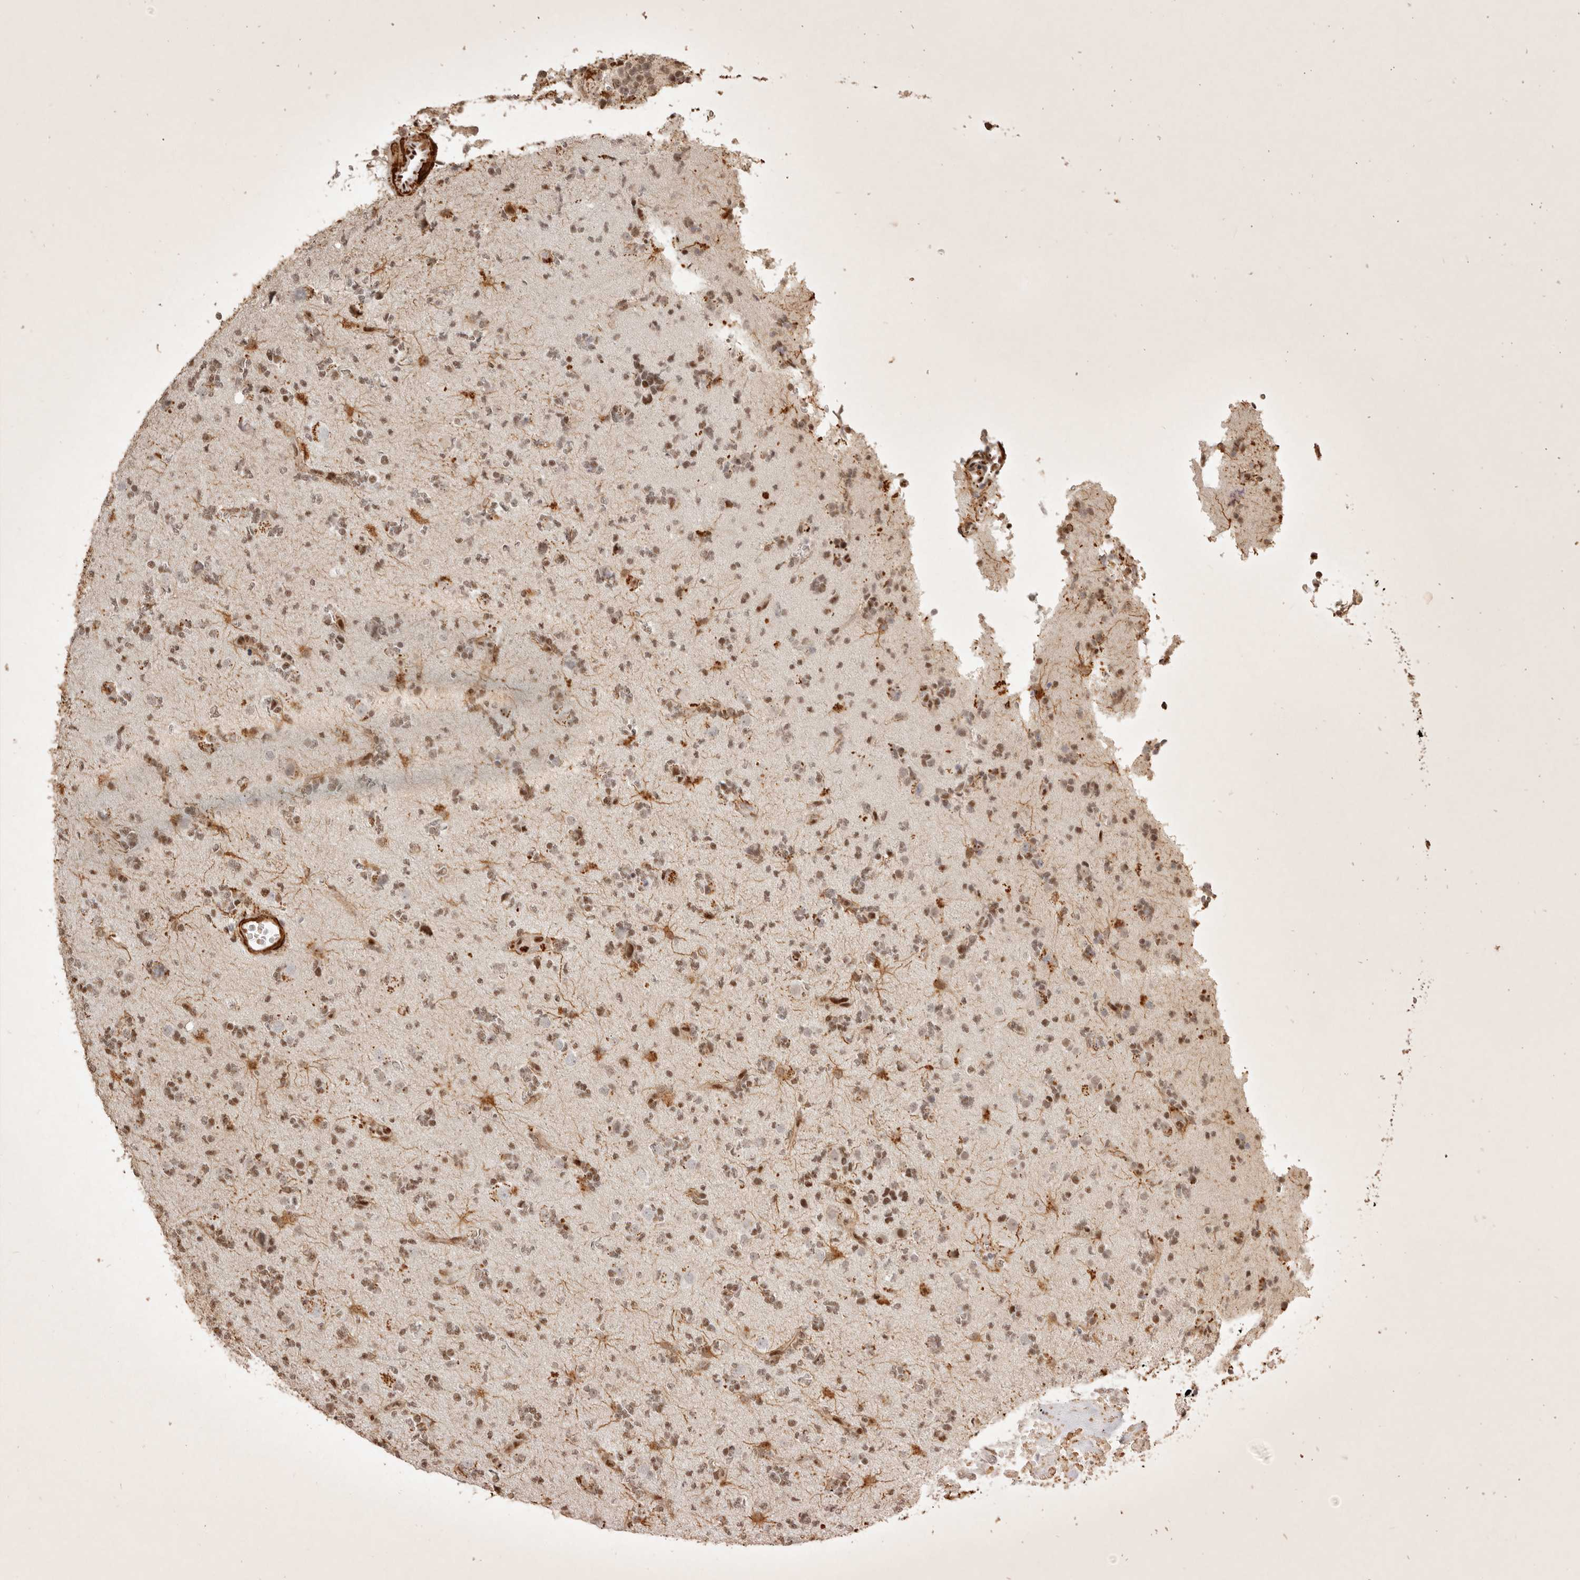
{"staining": {"intensity": "moderate", "quantity": ">75%", "location": "nuclear"}, "tissue": "glioma", "cell_type": "Tumor cells", "image_type": "cancer", "snomed": [{"axis": "morphology", "description": "Glioma, malignant, High grade"}, {"axis": "topography", "description": "Brain"}], "caption": "Protein staining by IHC demonstrates moderate nuclear expression in about >75% of tumor cells in glioma.", "gene": "GABPA", "patient": {"sex": "female", "age": 62}}